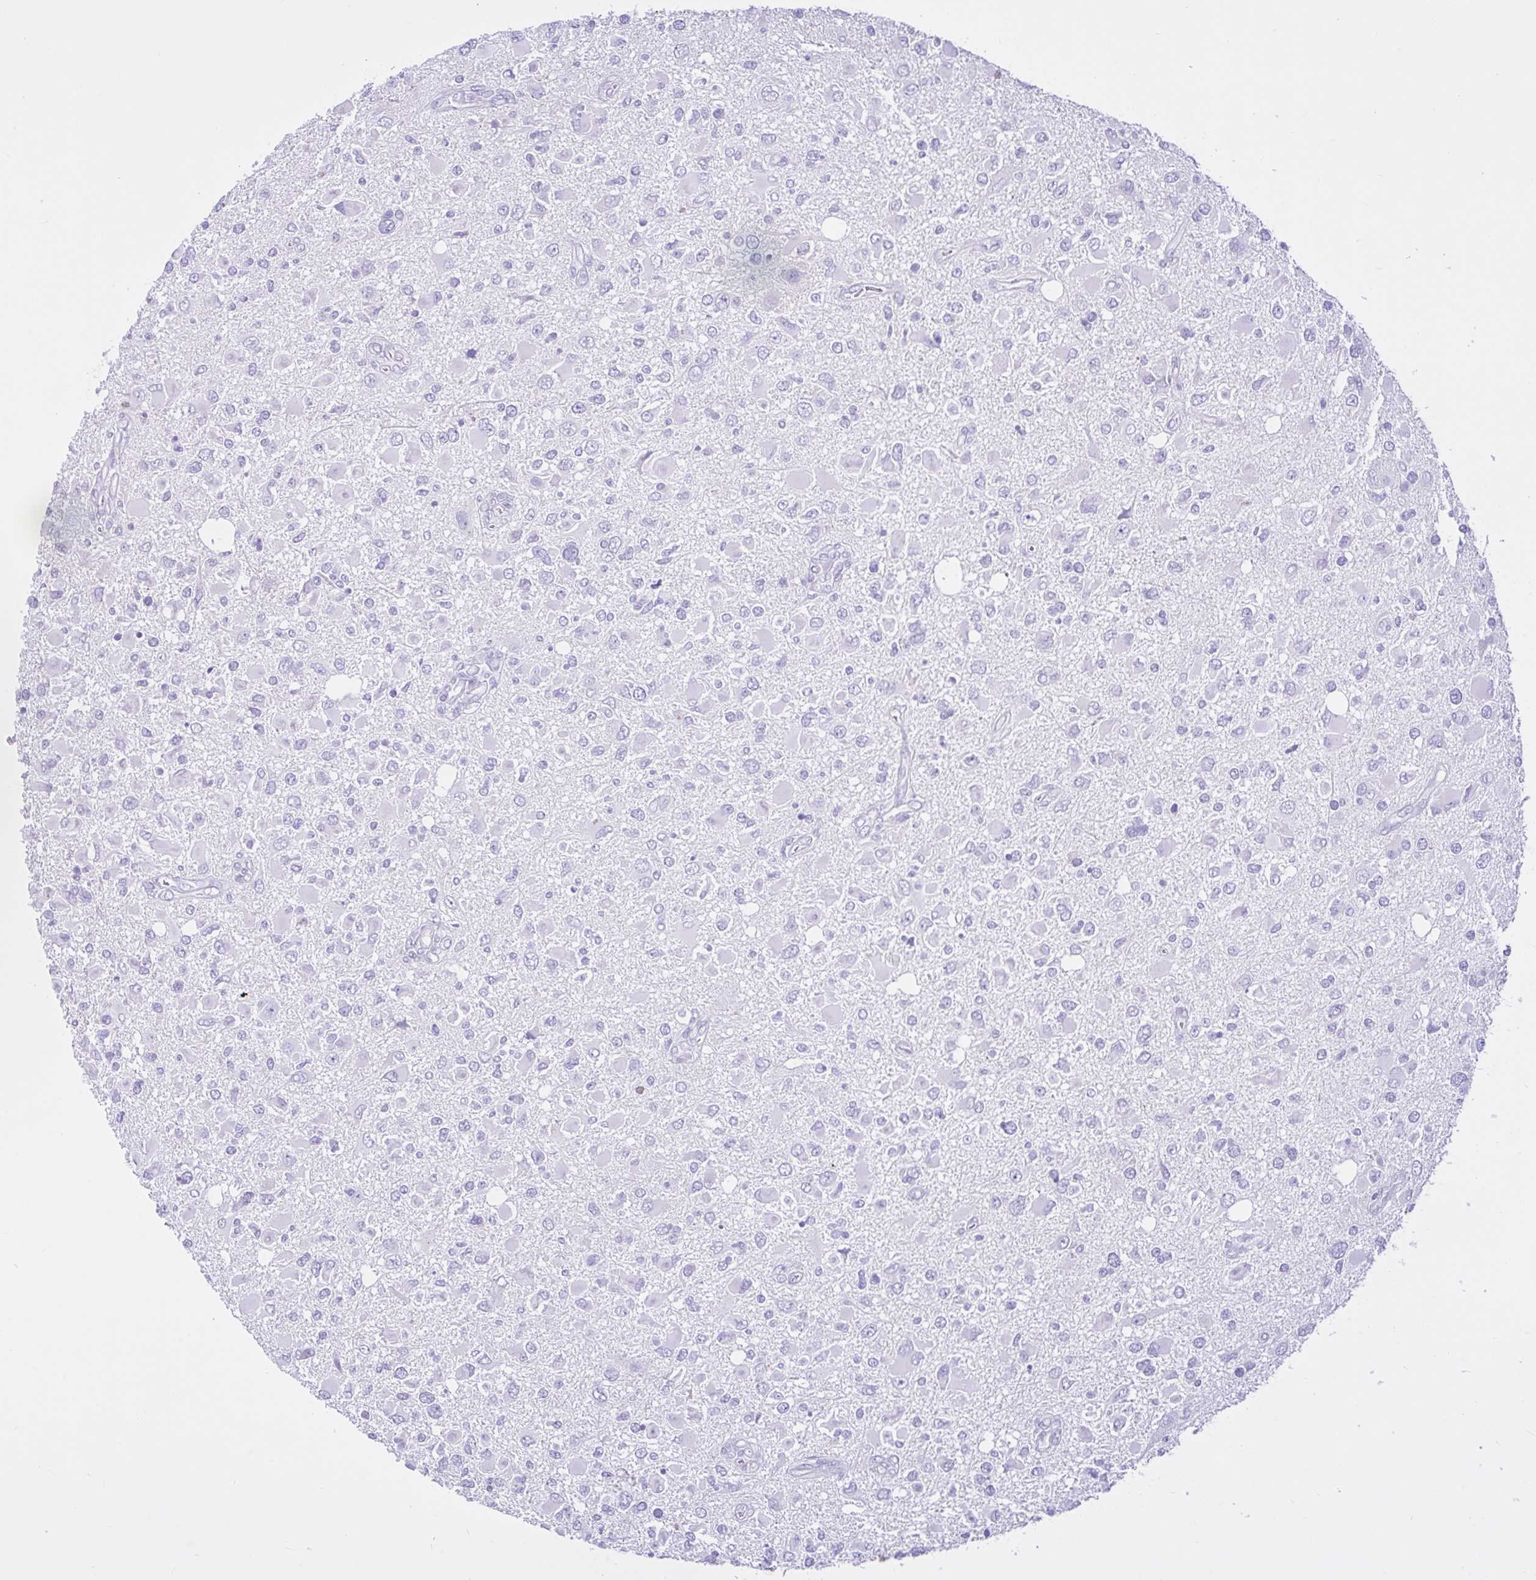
{"staining": {"intensity": "negative", "quantity": "none", "location": "none"}, "tissue": "glioma", "cell_type": "Tumor cells", "image_type": "cancer", "snomed": [{"axis": "morphology", "description": "Glioma, malignant, High grade"}, {"axis": "topography", "description": "Brain"}], "caption": "IHC of human malignant glioma (high-grade) exhibits no staining in tumor cells. Nuclei are stained in blue.", "gene": "CYP19A1", "patient": {"sex": "male", "age": 53}}